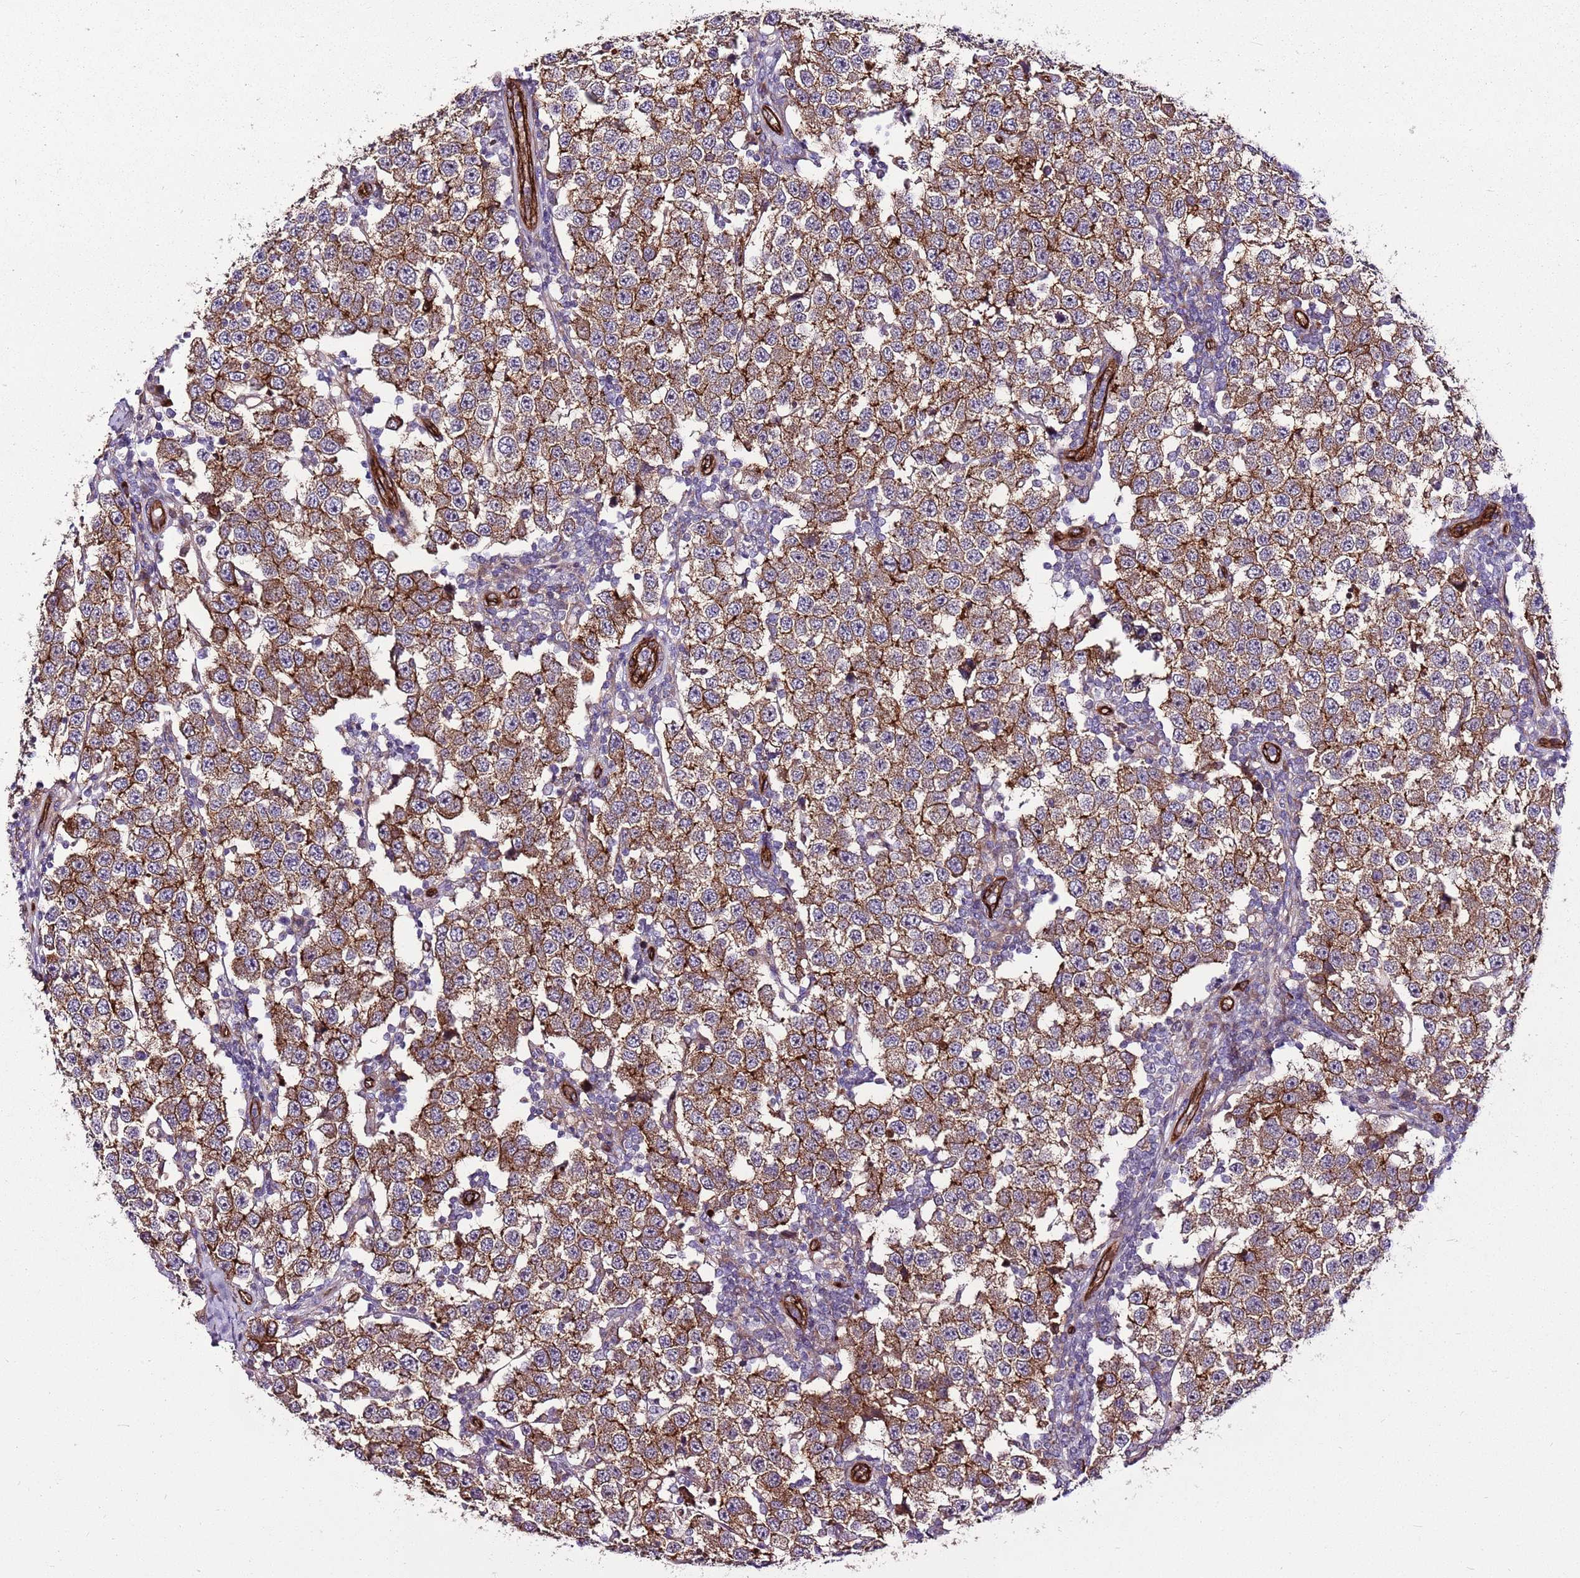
{"staining": {"intensity": "moderate", "quantity": ">75%", "location": "cytoplasmic/membranous"}, "tissue": "testis cancer", "cell_type": "Tumor cells", "image_type": "cancer", "snomed": [{"axis": "morphology", "description": "Seminoma, NOS"}, {"axis": "topography", "description": "Testis"}], "caption": "The photomicrograph demonstrates staining of testis seminoma, revealing moderate cytoplasmic/membranous protein expression (brown color) within tumor cells.", "gene": "ZNF827", "patient": {"sex": "male", "age": 34}}